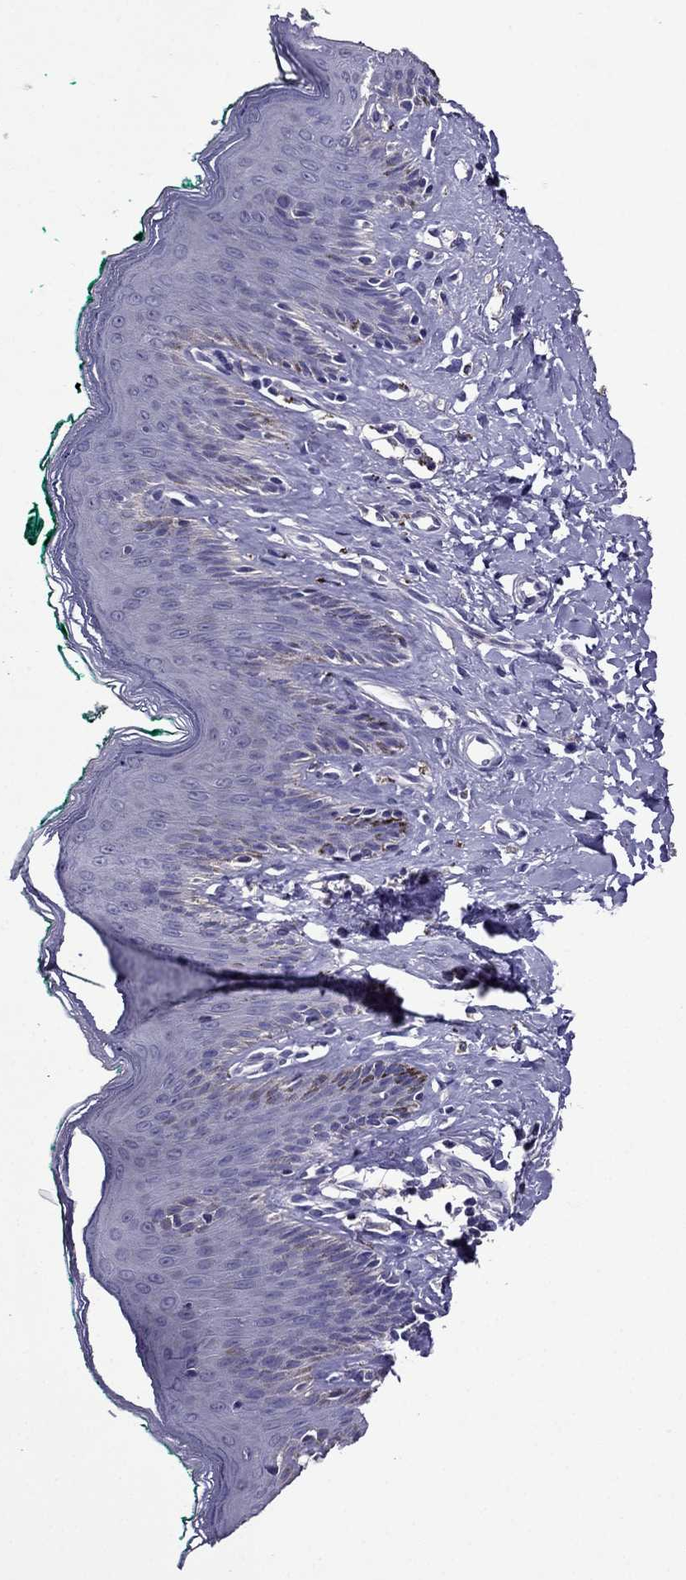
{"staining": {"intensity": "negative", "quantity": "none", "location": "none"}, "tissue": "skin", "cell_type": "Epidermal cells", "image_type": "normal", "snomed": [{"axis": "morphology", "description": "Normal tissue, NOS"}, {"axis": "topography", "description": "Vulva"}], "caption": "DAB (3,3'-diaminobenzidine) immunohistochemical staining of normal human skin reveals no significant expression in epidermal cells. The staining was performed using DAB to visualize the protein expression in brown, while the nuclei were stained in blue with hematoxylin (Magnification: 20x).", "gene": "NKX3", "patient": {"sex": "female", "age": 66}}